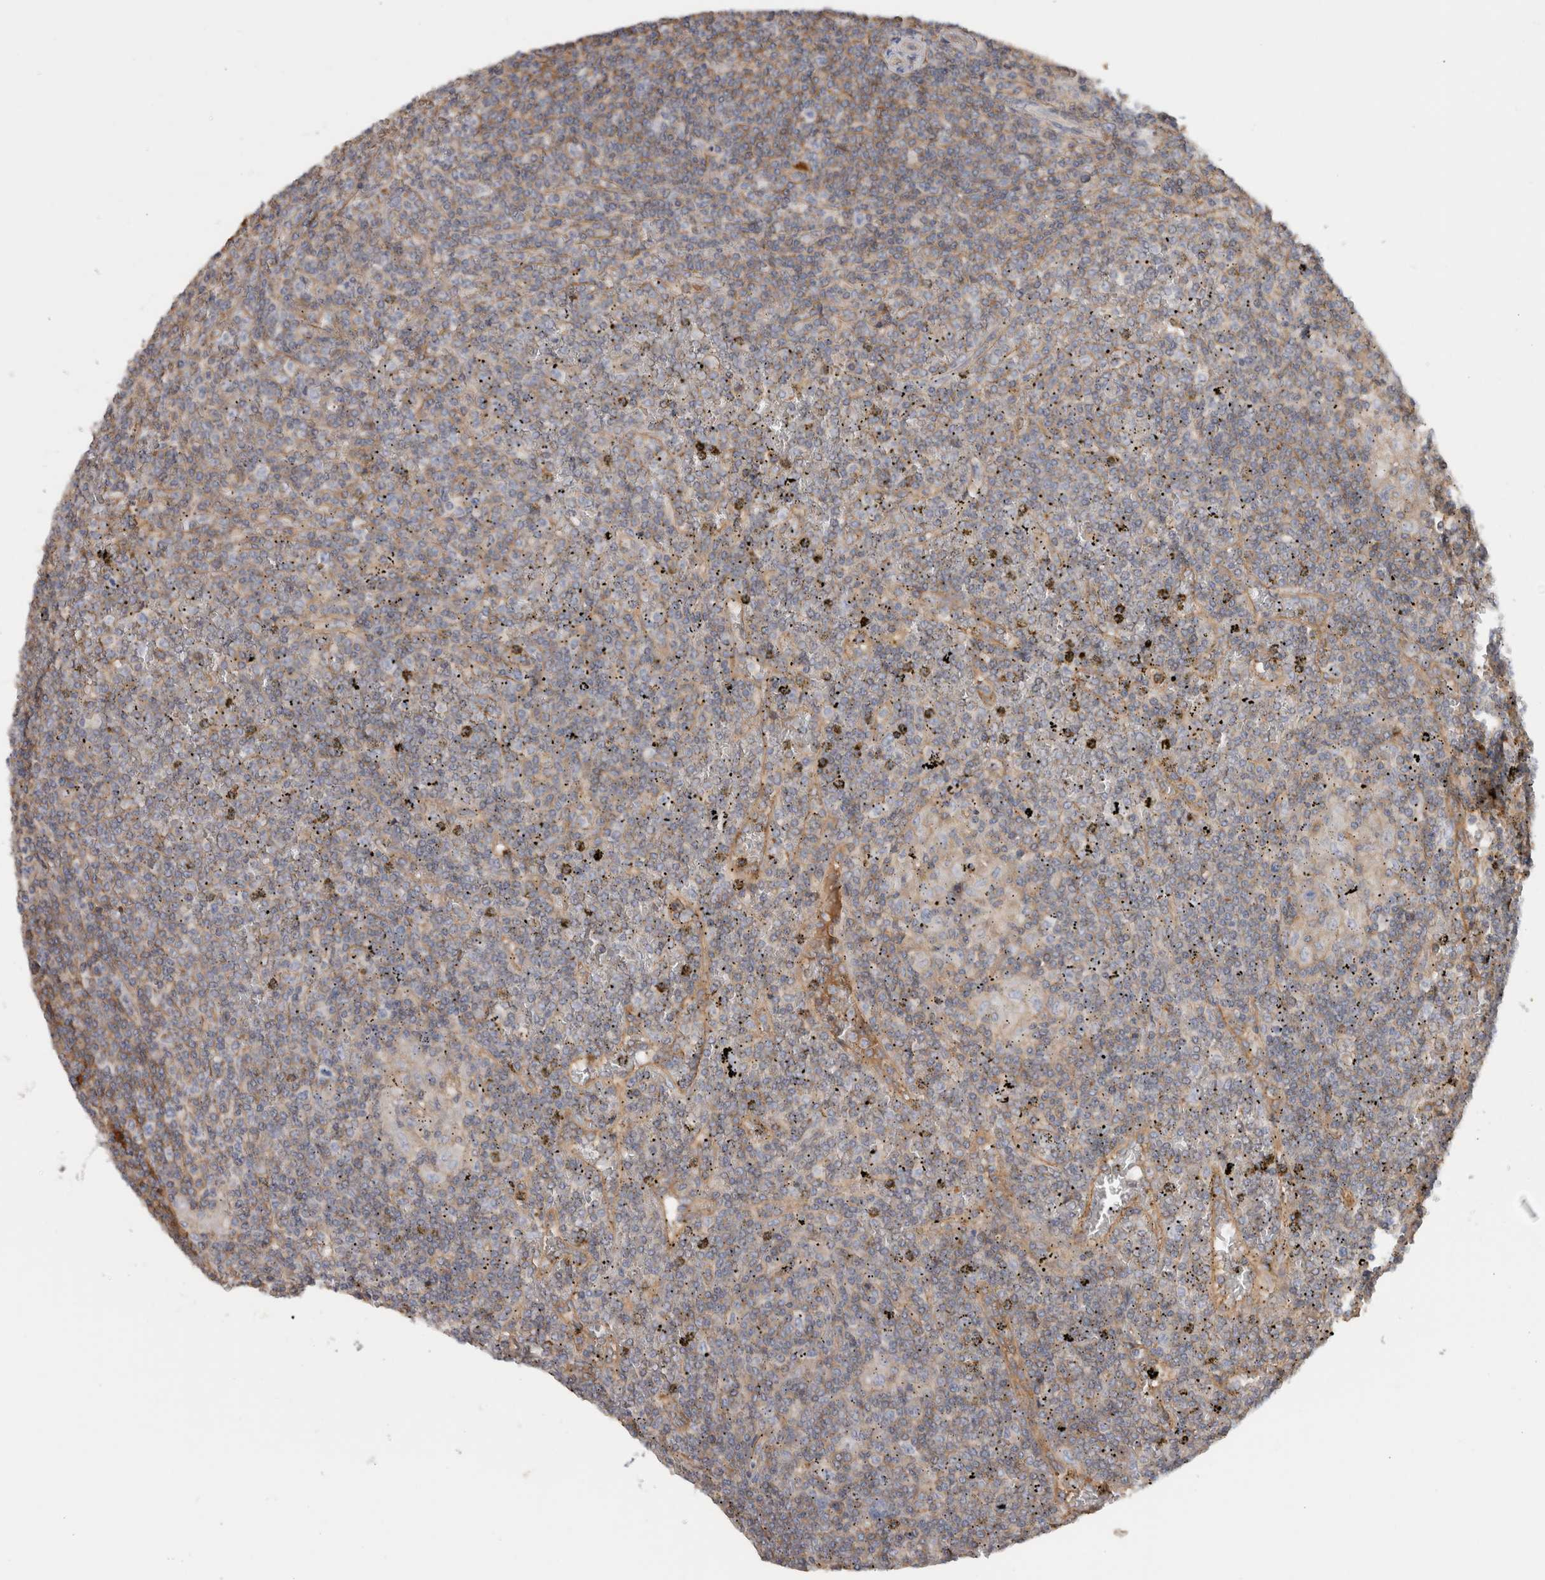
{"staining": {"intensity": "weak", "quantity": "<25%", "location": "cytoplasmic/membranous"}, "tissue": "lymphoma", "cell_type": "Tumor cells", "image_type": "cancer", "snomed": [{"axis": "morphology", "description": "Malignant lymphoma, non-Hodgkin's type, Low grade"}, {"axis": "topography", "description": "Spleen"}], "caption": "DAB immunohistochemical staining of lymphoma exhibits no significant expression in tumor cells.", "gene": "CFI", "patient": {"sex": "female", "age": 19}}